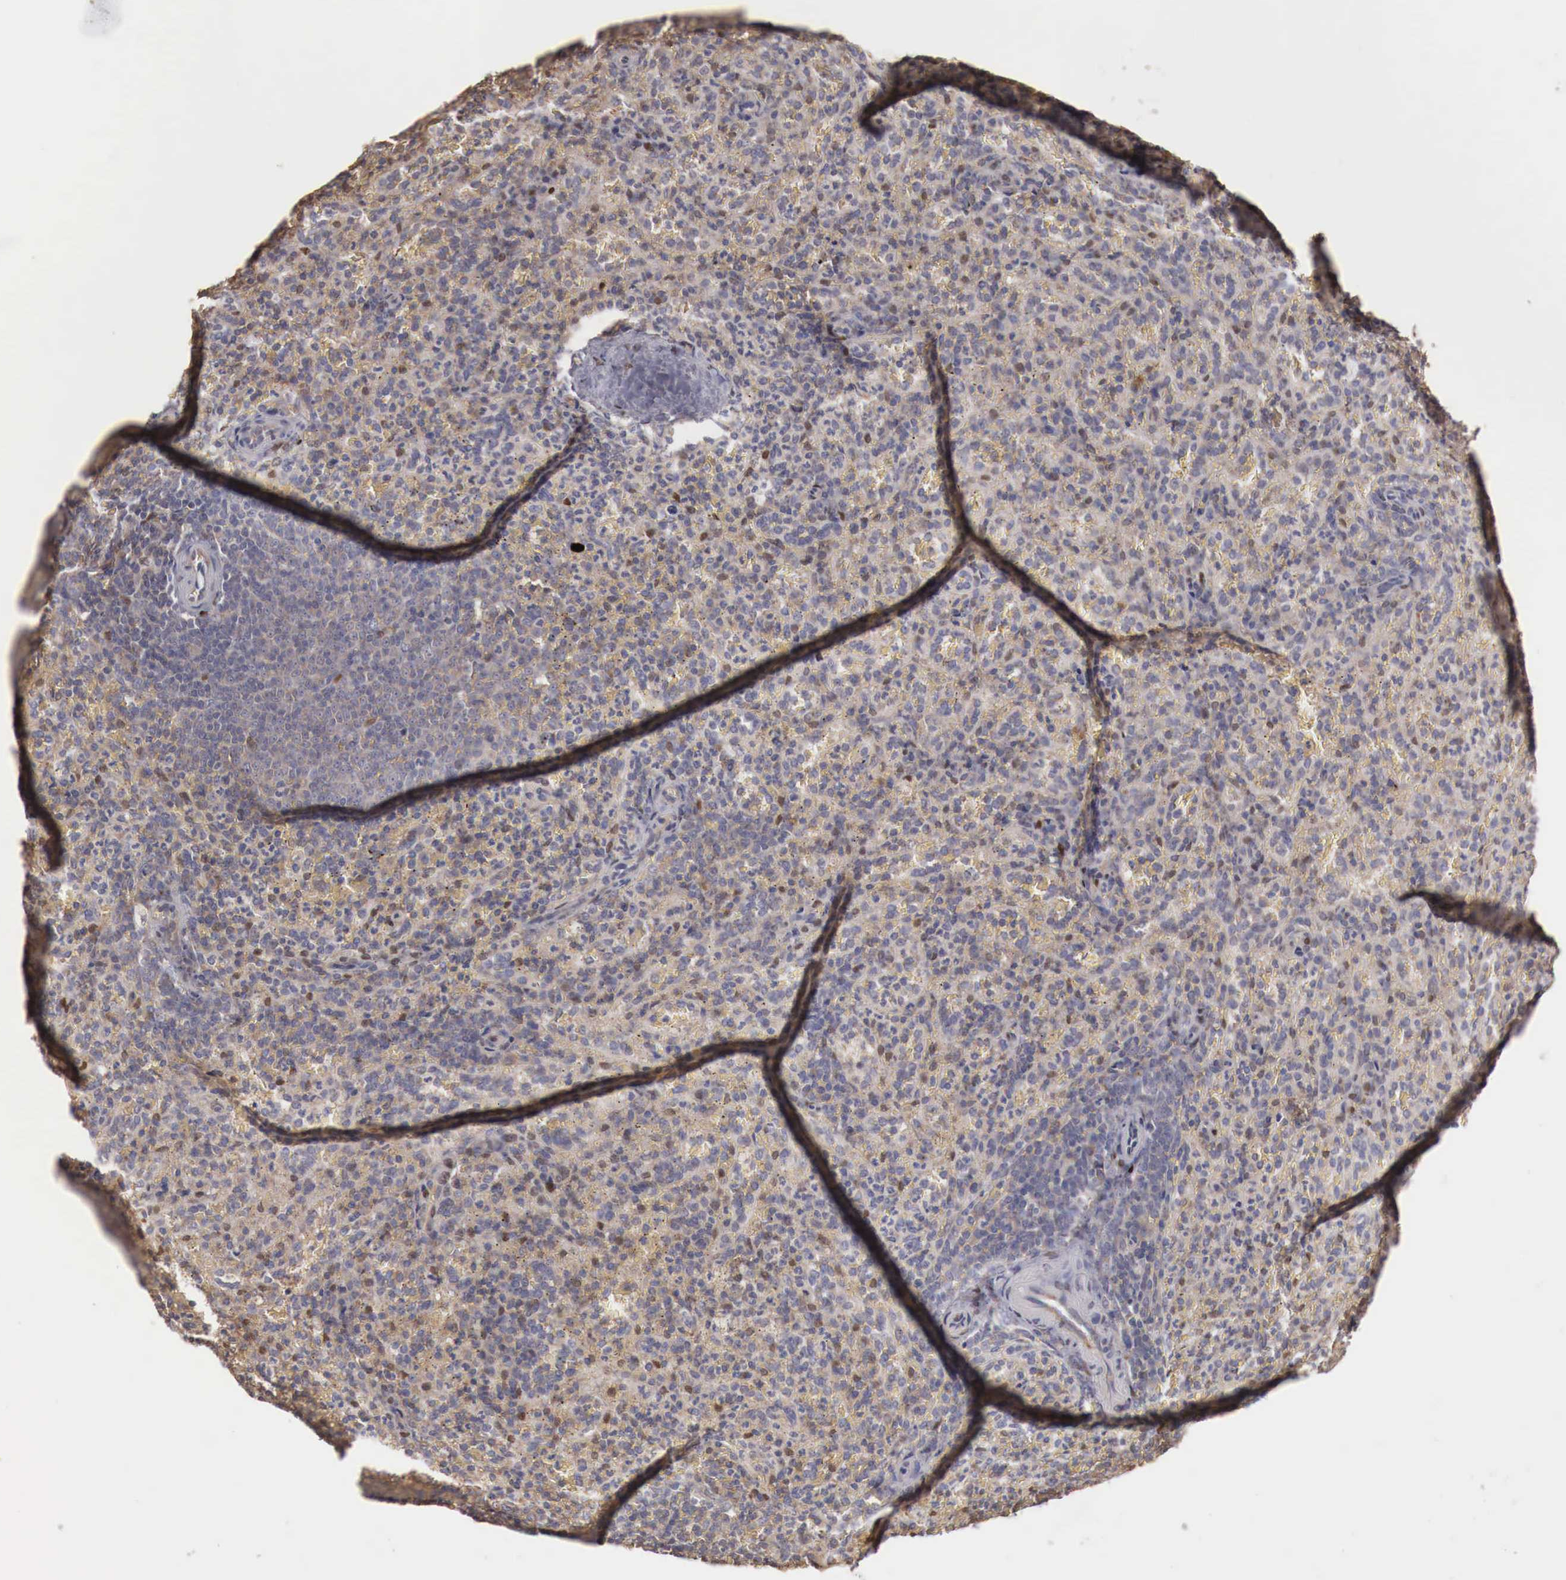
{"staining": {"intensity": "negative", "quantity": "none", "location": "none"}, "tissue": "spleen", "cell_type": "Cells in red pulp", "image_type": "normal", "snomed": [{"axis": "morphology", "description": "Normal tissue, NOS"}, {"axis": "topography", "description": "Spleen"}], "caption": "Immunohistochemistry (IHC) micrograph of unremarkable human spleen stained for a protein (brown), which displays no expression in cells in red pulp.", "gene": "KHDRBS2", "patient": {"sex": "female", "age": 21}}